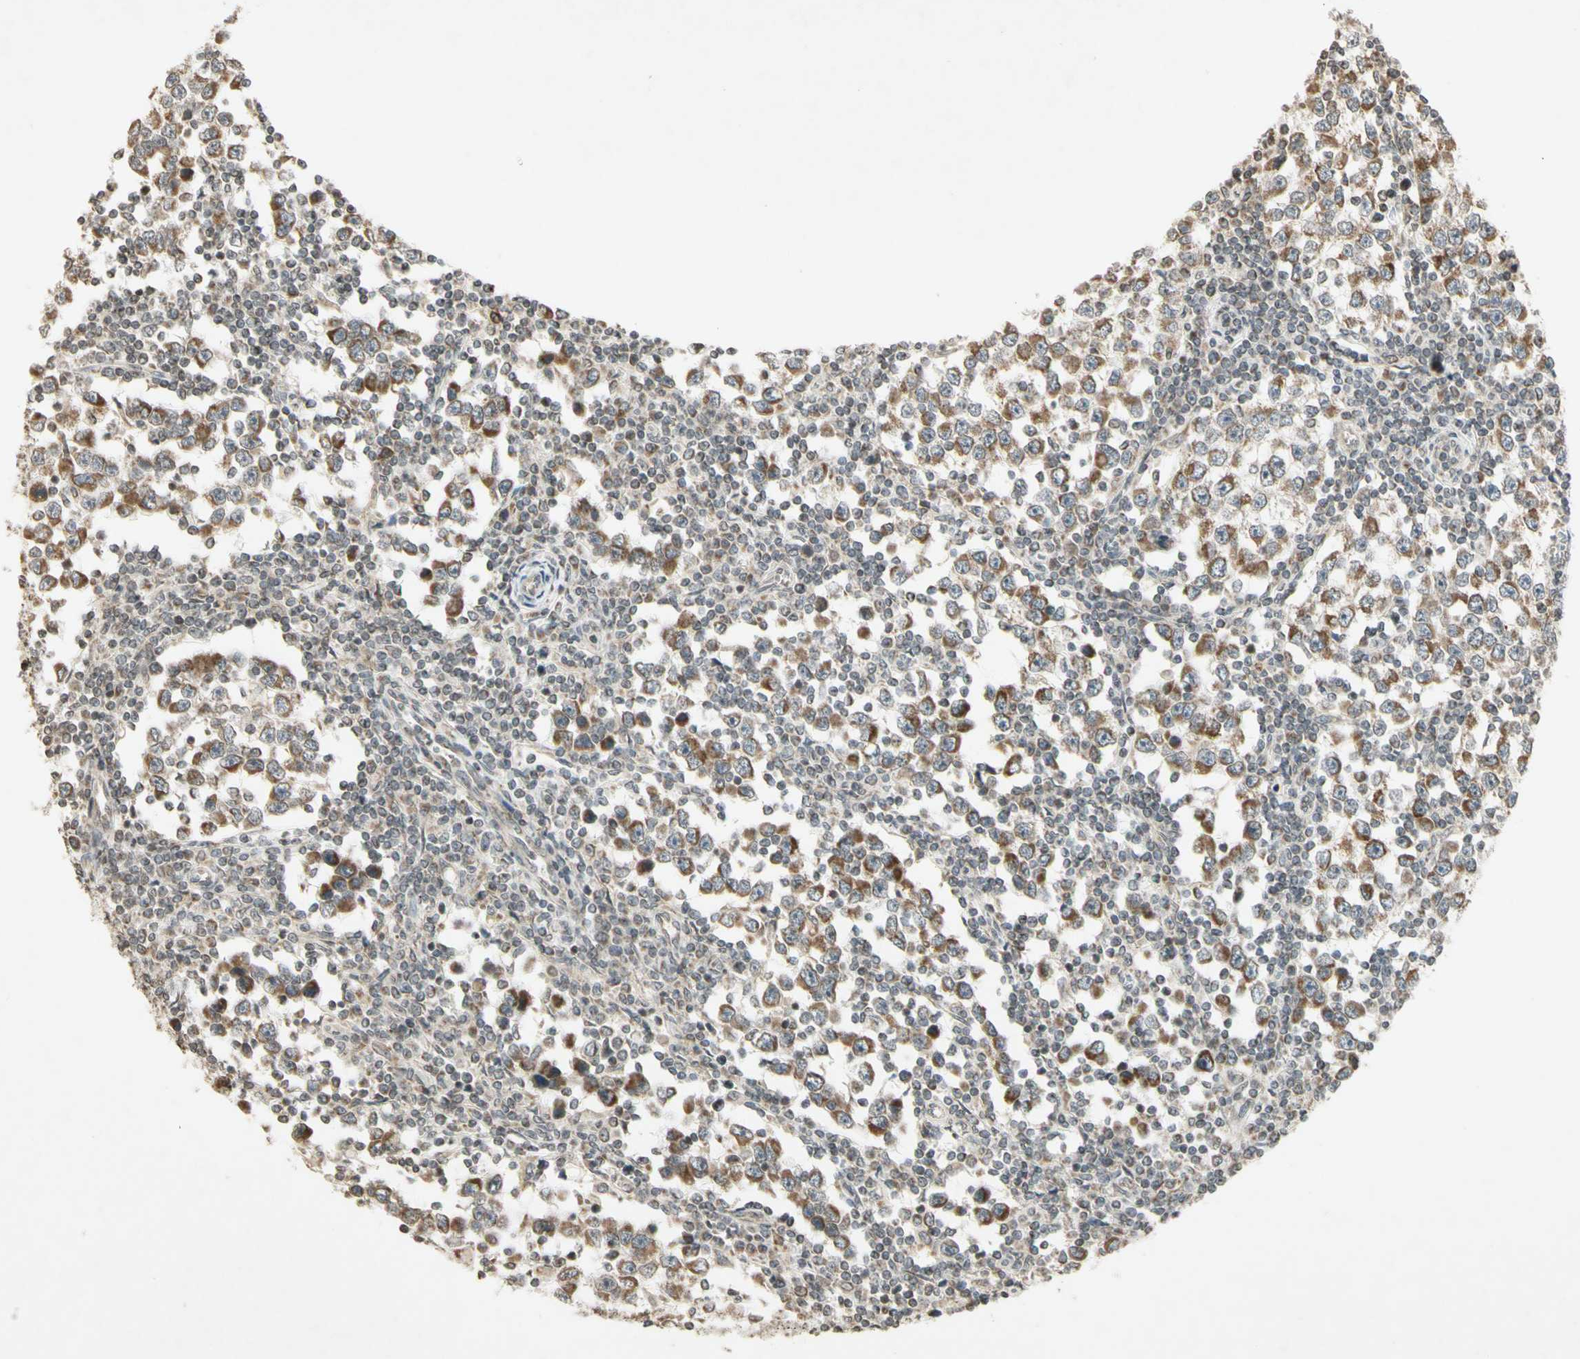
{"staining": {"intensity": "moderate", "quantity": ">75%", "location": "cytoplasmic/membranous"}, "tissue": "testis cancer", "cell_type": "Tumor cells", "image_type": "cancer", "snomed": [{"axis": "morphology", "description": "Seminoma, NOS"}, {"axis": "topography", "description": "Testis"}], "caption": "Immunohistochemical staining of testis seminoma demonstrates moderate cytoplasmic/membranous protein expression in about >75% of tumor cells. The staining was performed using DAB (3,3'-diaminobenzidine) to visualize the protein expression in brown, while the nuclei were stained in blue with hematoxylin (Magnification: 20x).", "gene": "CCNI", "patient": {"sex": "male", "age": 65}}